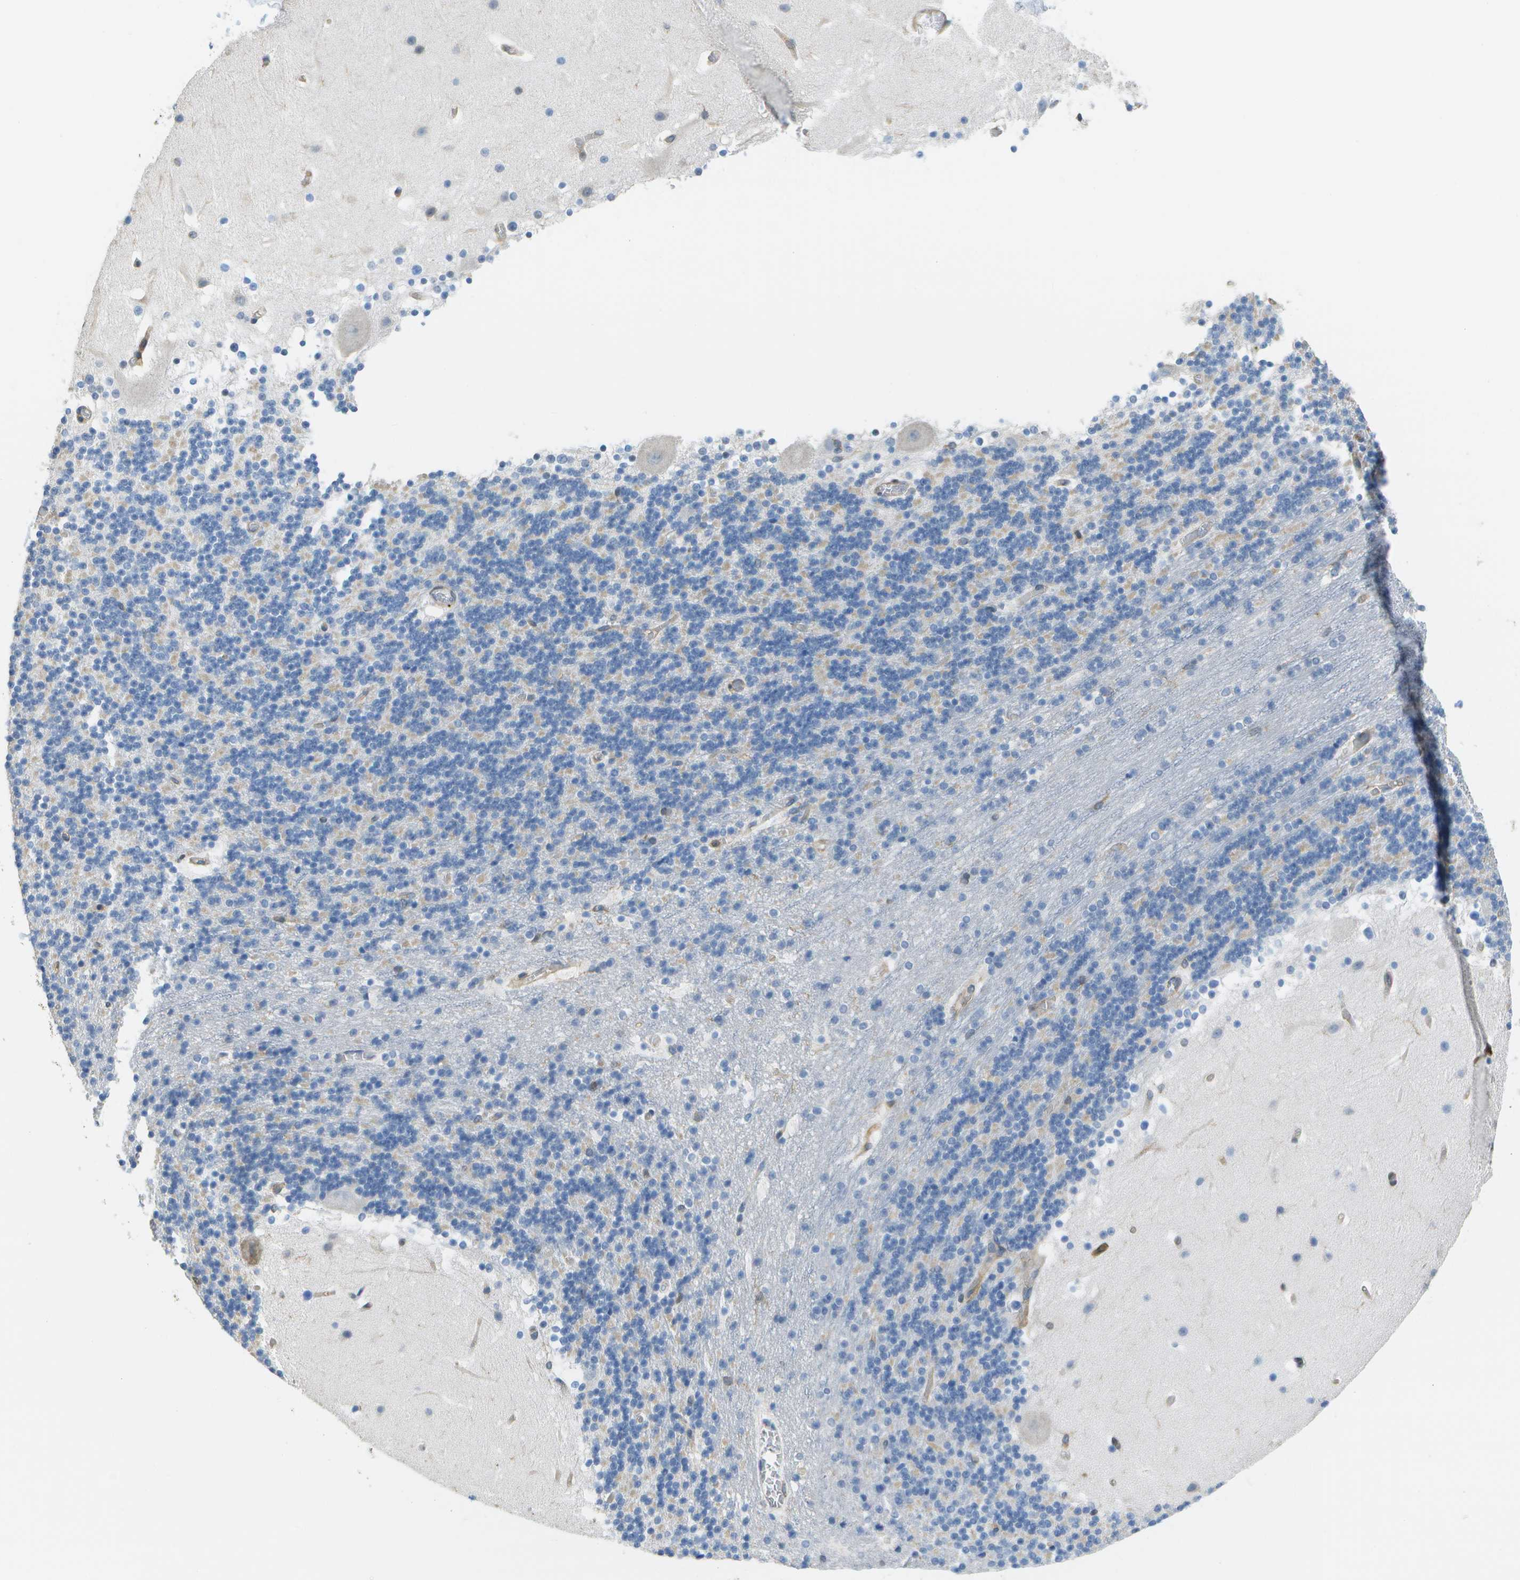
{"staining": {"intensity": "weak", "quantity": "<25%", "location": "cytoplasmic/membranous"}, "tissue": "cerebellum", "cell_type": "Cells in granular layer", "image_type": "normal", "snomed": [{"axis": "morphology", "description": "Normal tissue, NOS"}, {"axis": "topography", "description": "Cerebellum"}], "caption": "Human cerebellum stained for a protein using IHC demonstrates no positivity in cells in granular layer.", "gene": "RCSD1", "patient": {"sex": "male", "age": 45}}